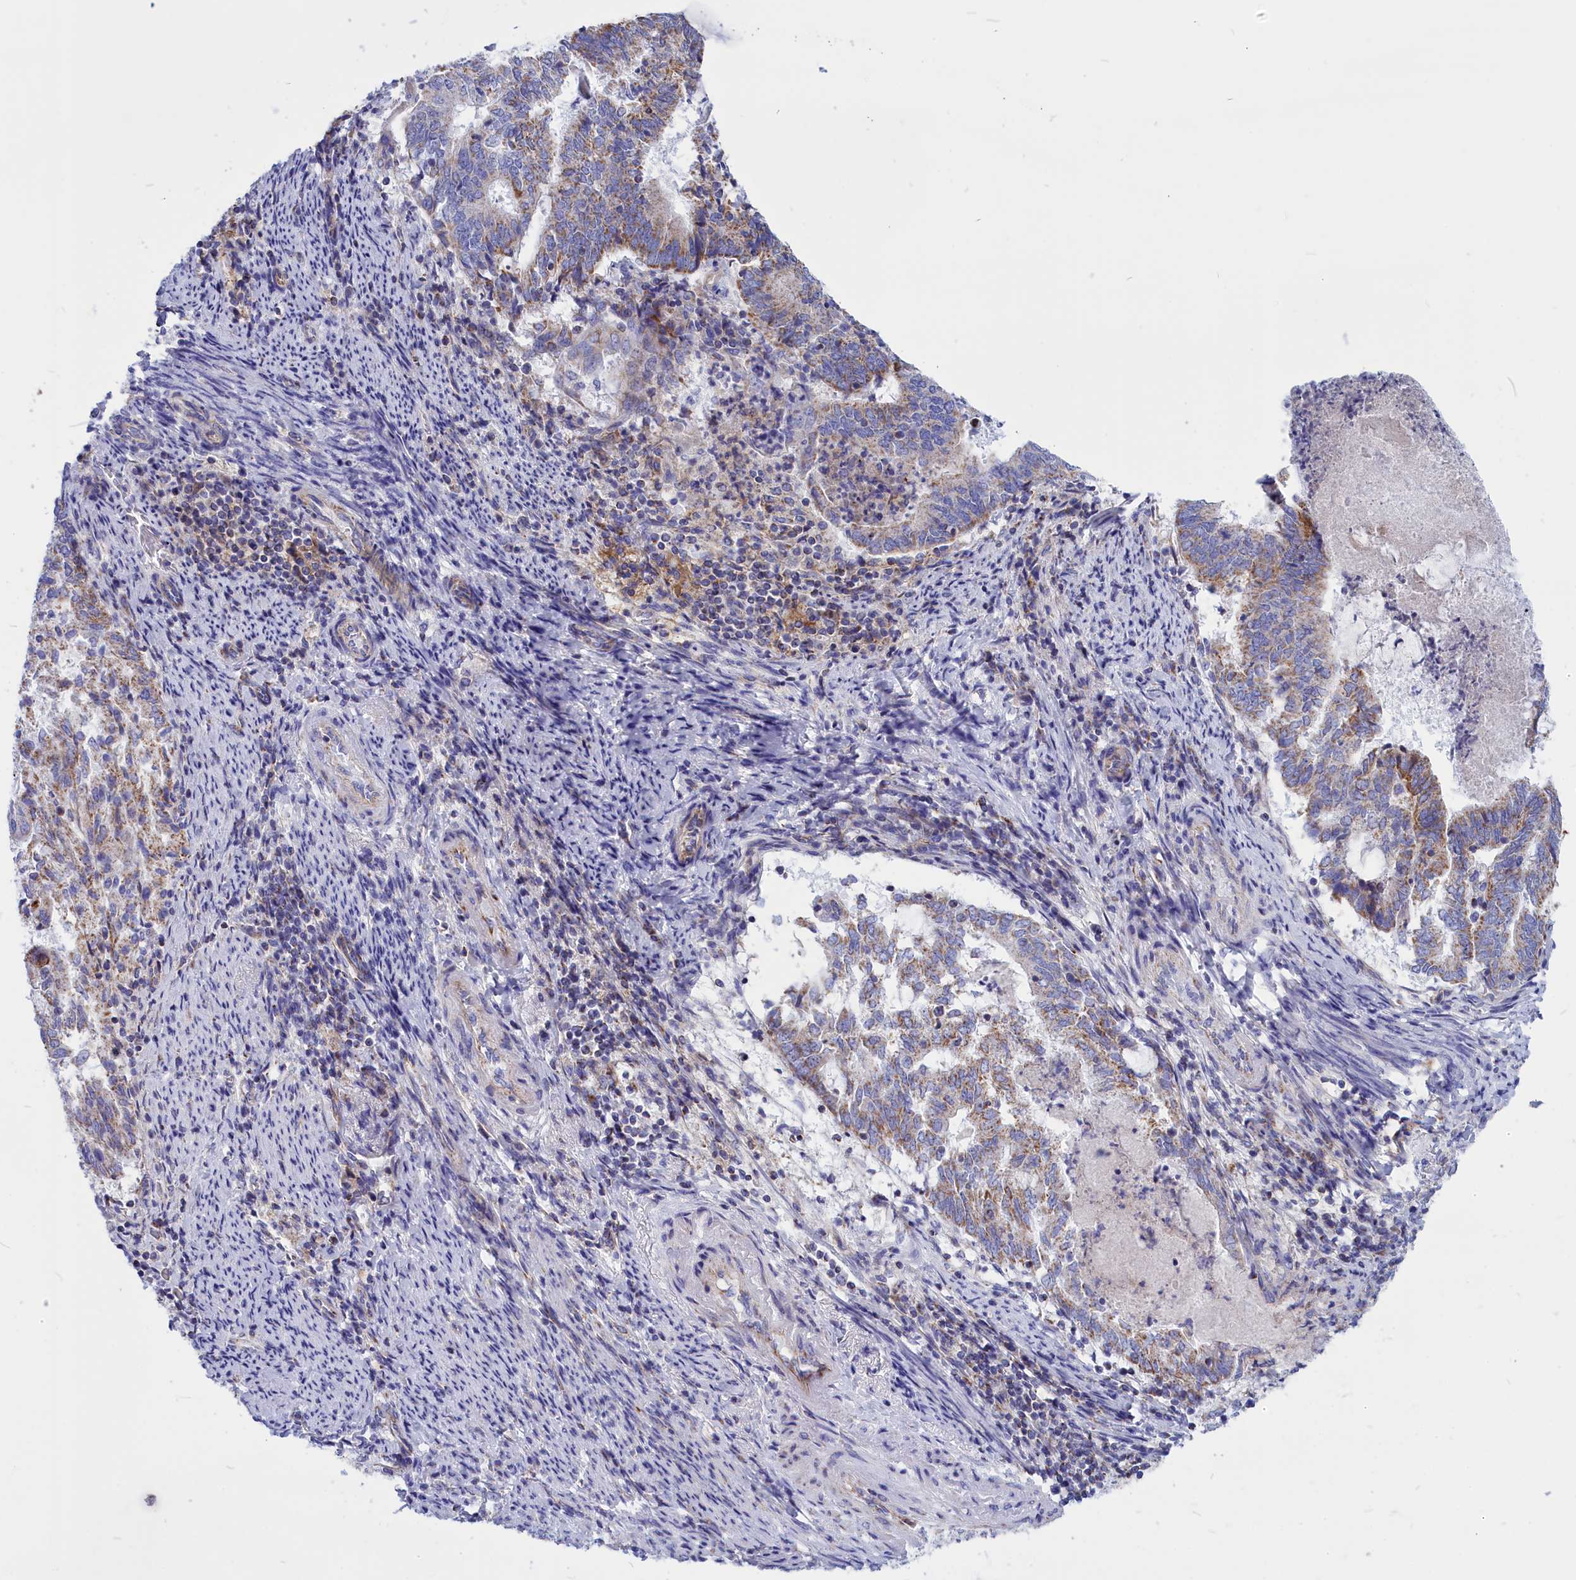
{"staining": {"intensity": "moderate", "quantity": "25%-75%", "location": "cytoplasmic/membranous"}, "tissue": "endometrial cancer", "cell_type": "Tumor cells", "image_type": "cancer", "snomed": [{"axis": "morphology", "description": "Adenocarcinoma, NOS"}, {"axis": "topography", "description": "Endometrium"}], "caption": "A medium amount of moderate cytoplasmic/membranous expression is seen in about 25%-75% of tumor cells in adenocarcinoma (endometrial) tissue.", "gene": "CCRL2", "patient": {"sex": "female", "age": 80}}